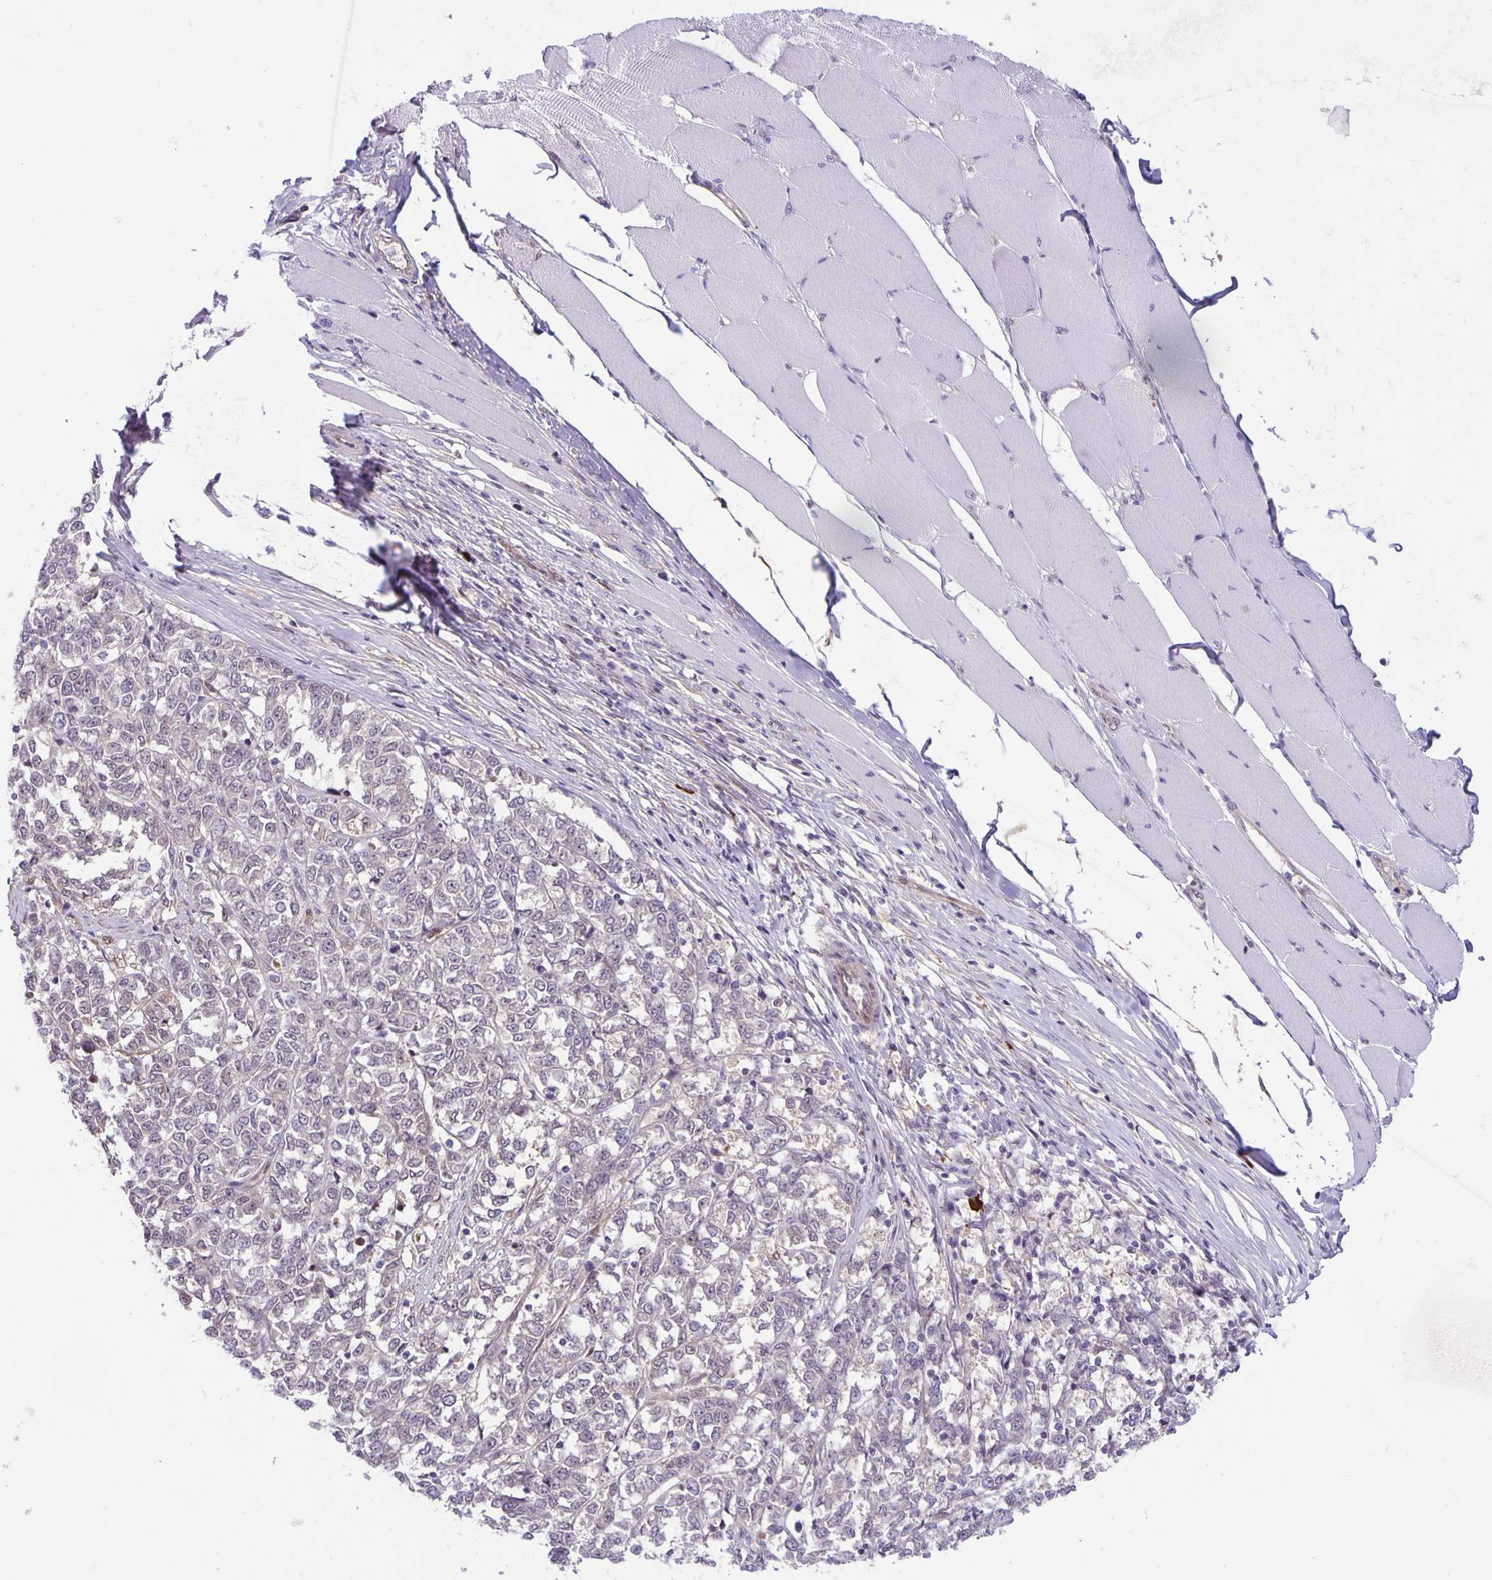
{"staining": {"intensity": "negative", "quantity": "none", "location": "none"}, "tissue": "melanoma", "cell_type": "Tumor cells", "image_type": "cancer", "snomed": [{"axis": "morphology", "description": "Malignant melanoma, NOS"}, {"axis": "topography", "description": "Skin"}], "caption": "Immunohistochemistry of melanoma demonstrates no staining in tumor cells.", "gene": "TAX1BP3", "patient": {"sex": "female", "age": 72}}